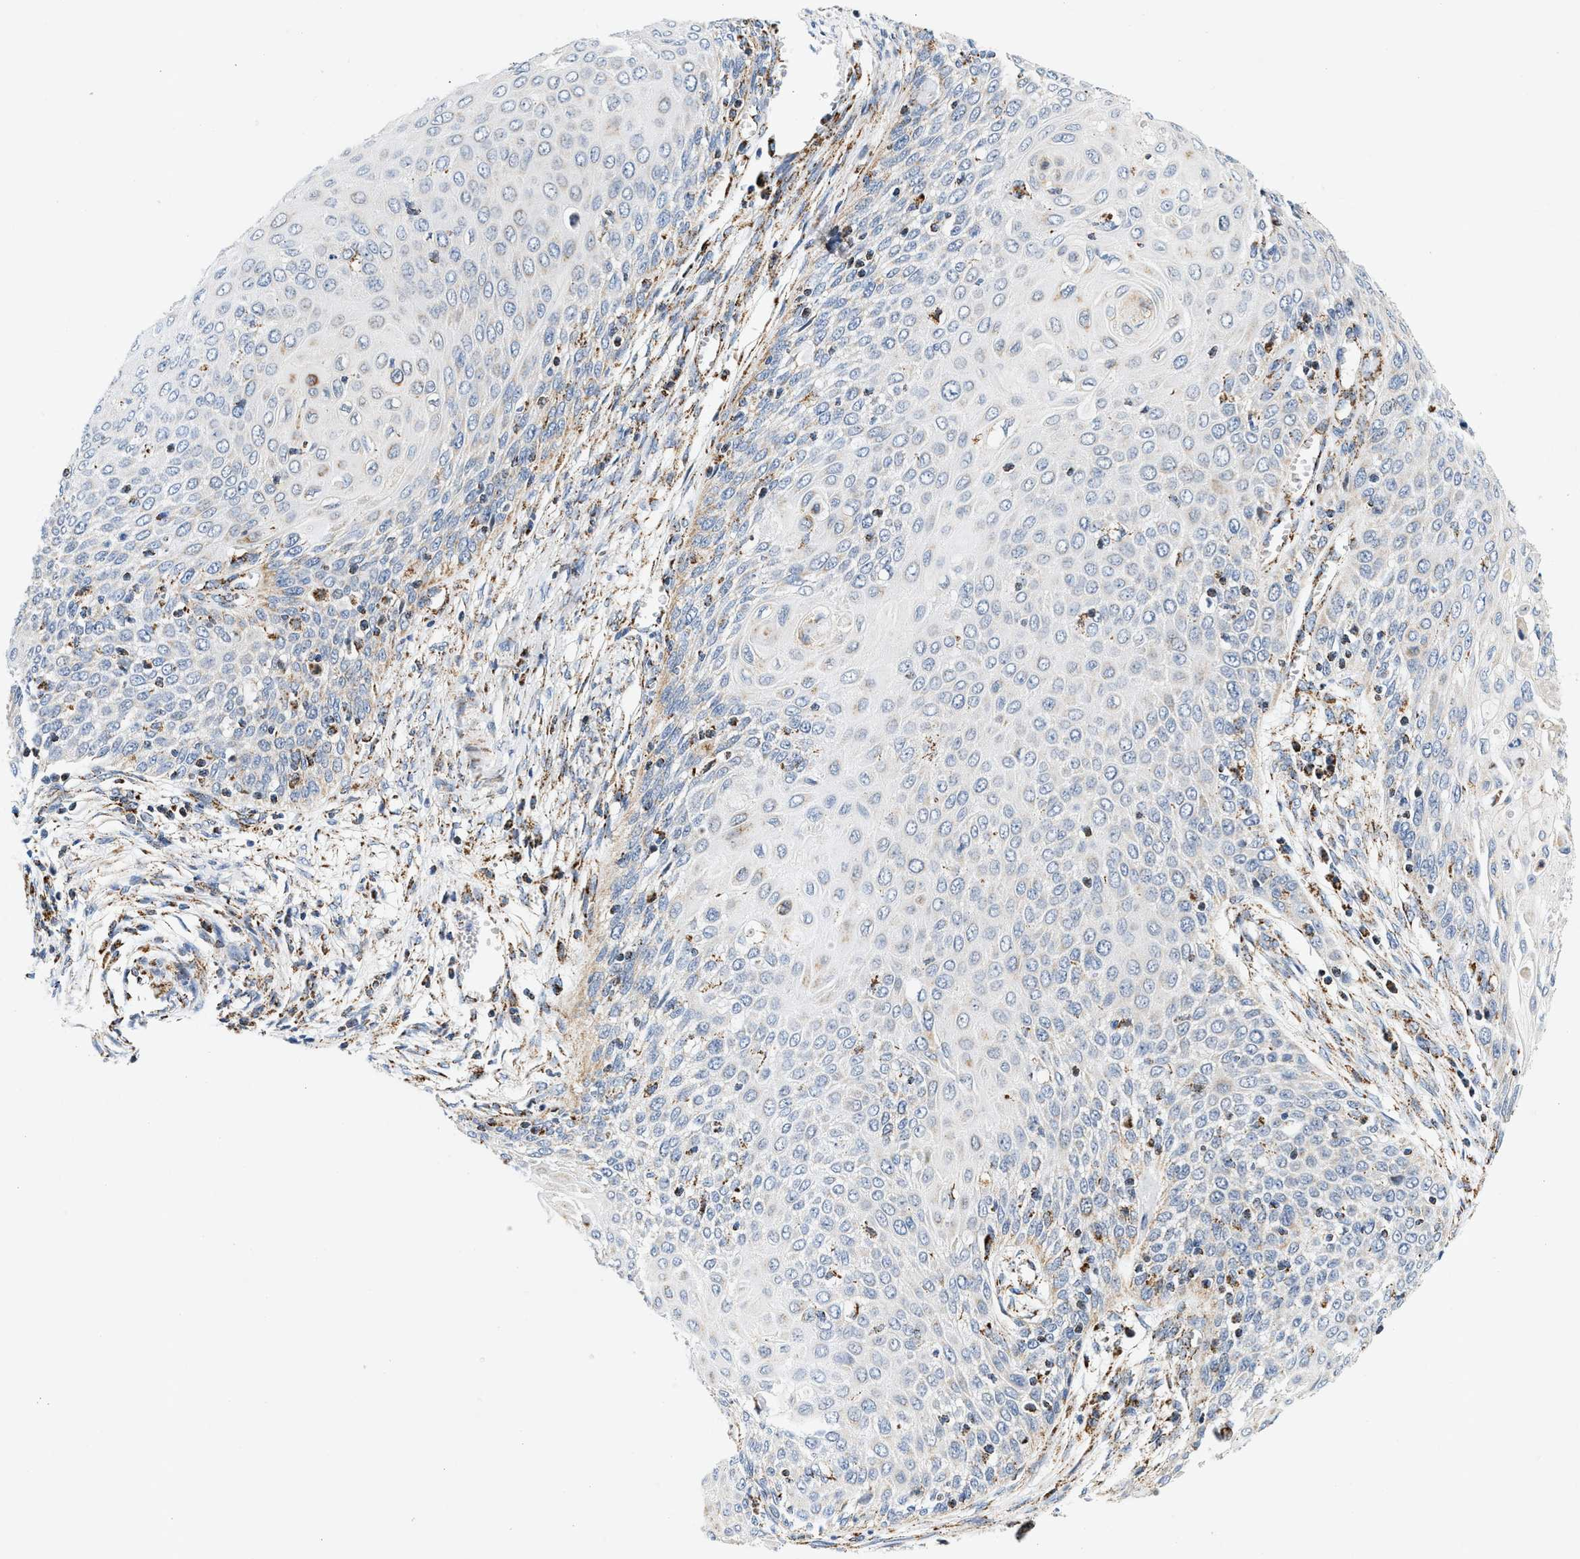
{"staining": {"intensity": "weak", "quantity": "<25%", "location": "cytoplasmic/membranous"}, "tissue": "cervical cancer", "cell_type": "Tumor cells", "image_type": "cancer", "snomed": [{"axis": "morphology", "description": "Squamous cell carcinoma, NOS"}, {"axis": "topography", "description": "Cervix"}], "caption": "The histopathology image exhibits no significant positivity in tumor cells of cervical cancer.", "gene": "PDE1A", "patient": {"sex": "female", "age": 39}}